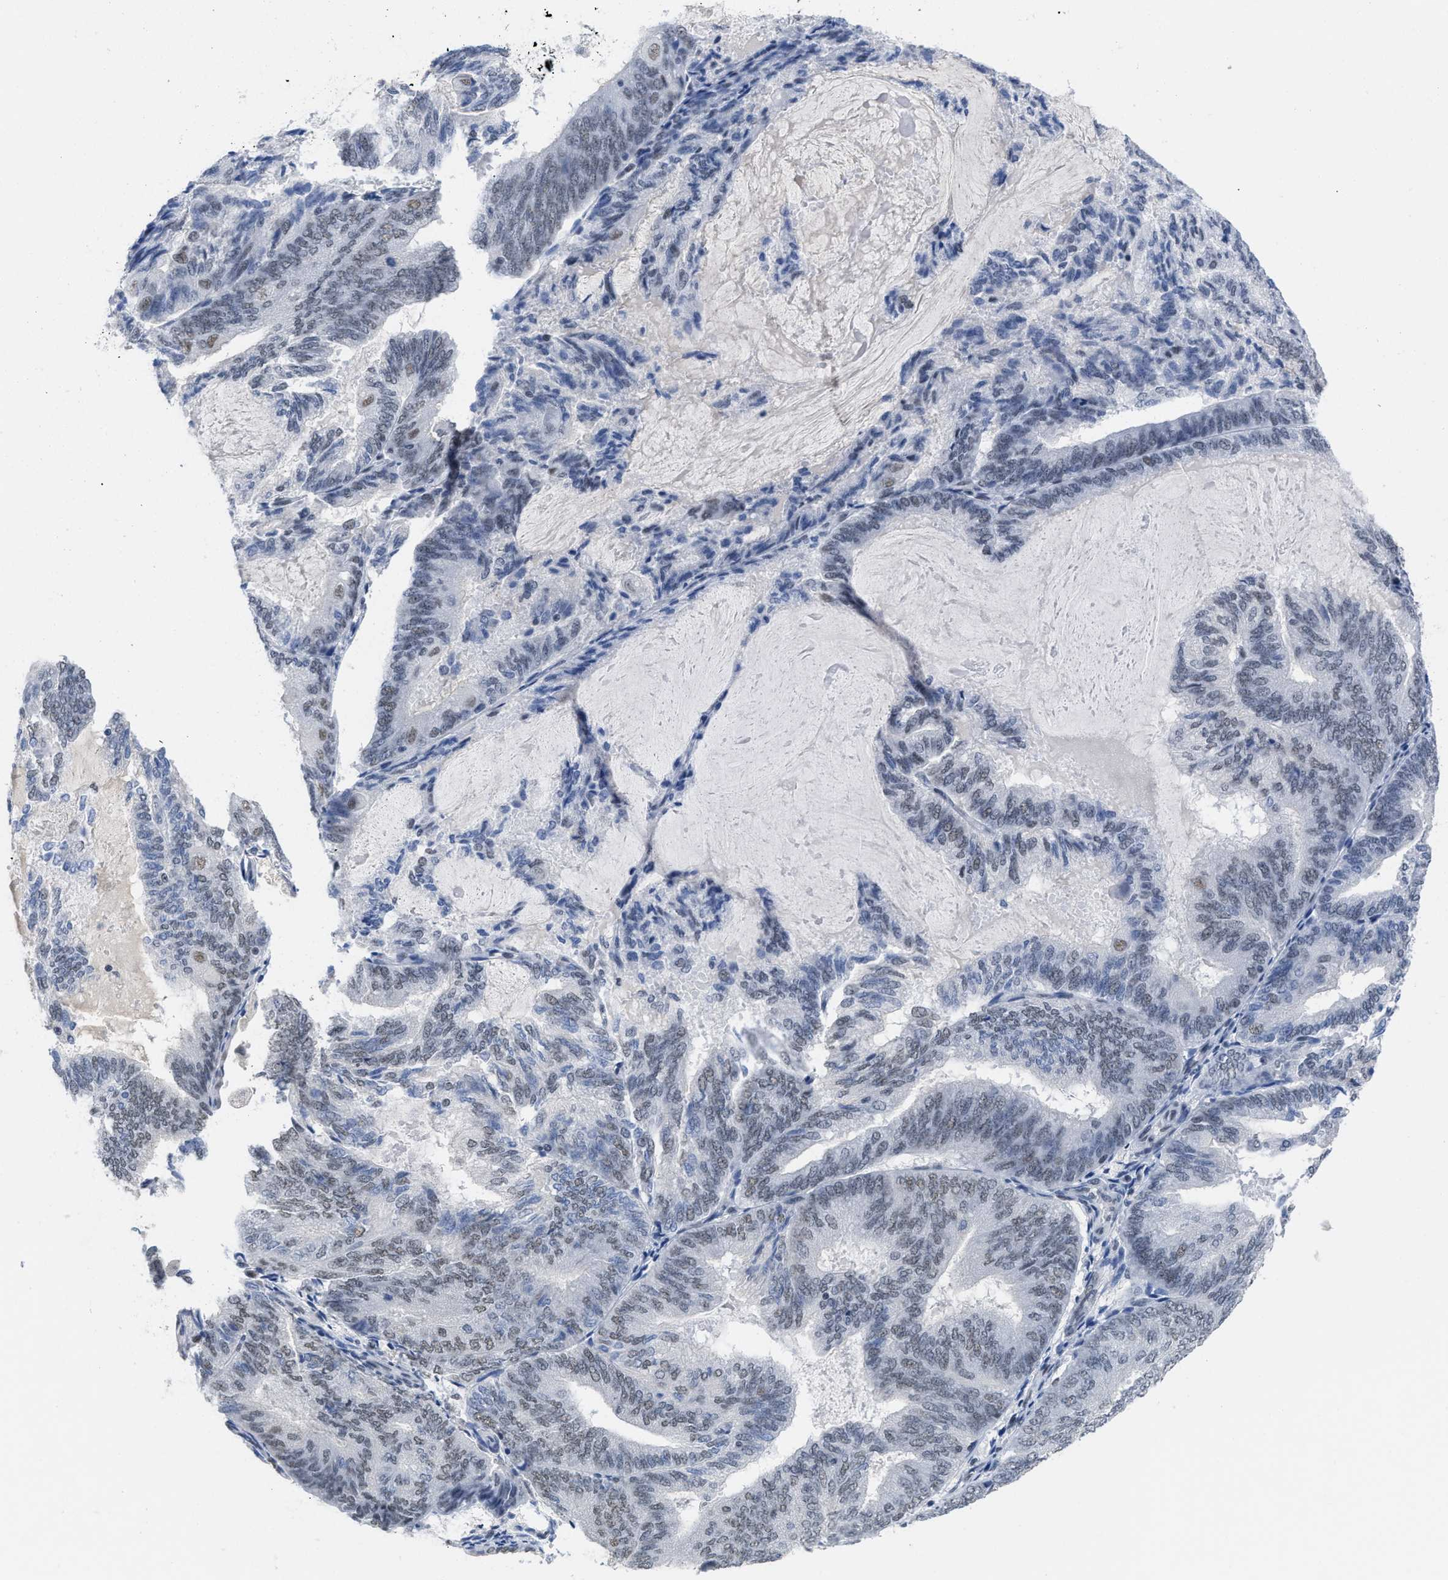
{"staining": {"intensity": "weak", "quantity": "<25%", "location": "nuclear"}, "tissue": "endometrial cancer", "cell_type": "Tumor cells", "image_type": "cancer", "snomed": [{"axis": "morphology", "description": "Adenocarcinoma, NOS"}, {"axis": "topography", "description": "Endometrium"}], "caption": "Immunohistochemical staining of human endometrial cancer (adenocarcinoma) shows no significant staining in tumor cells.", "gene": "GGNBP2", "patient": {"sex": "female", "age": 81}}